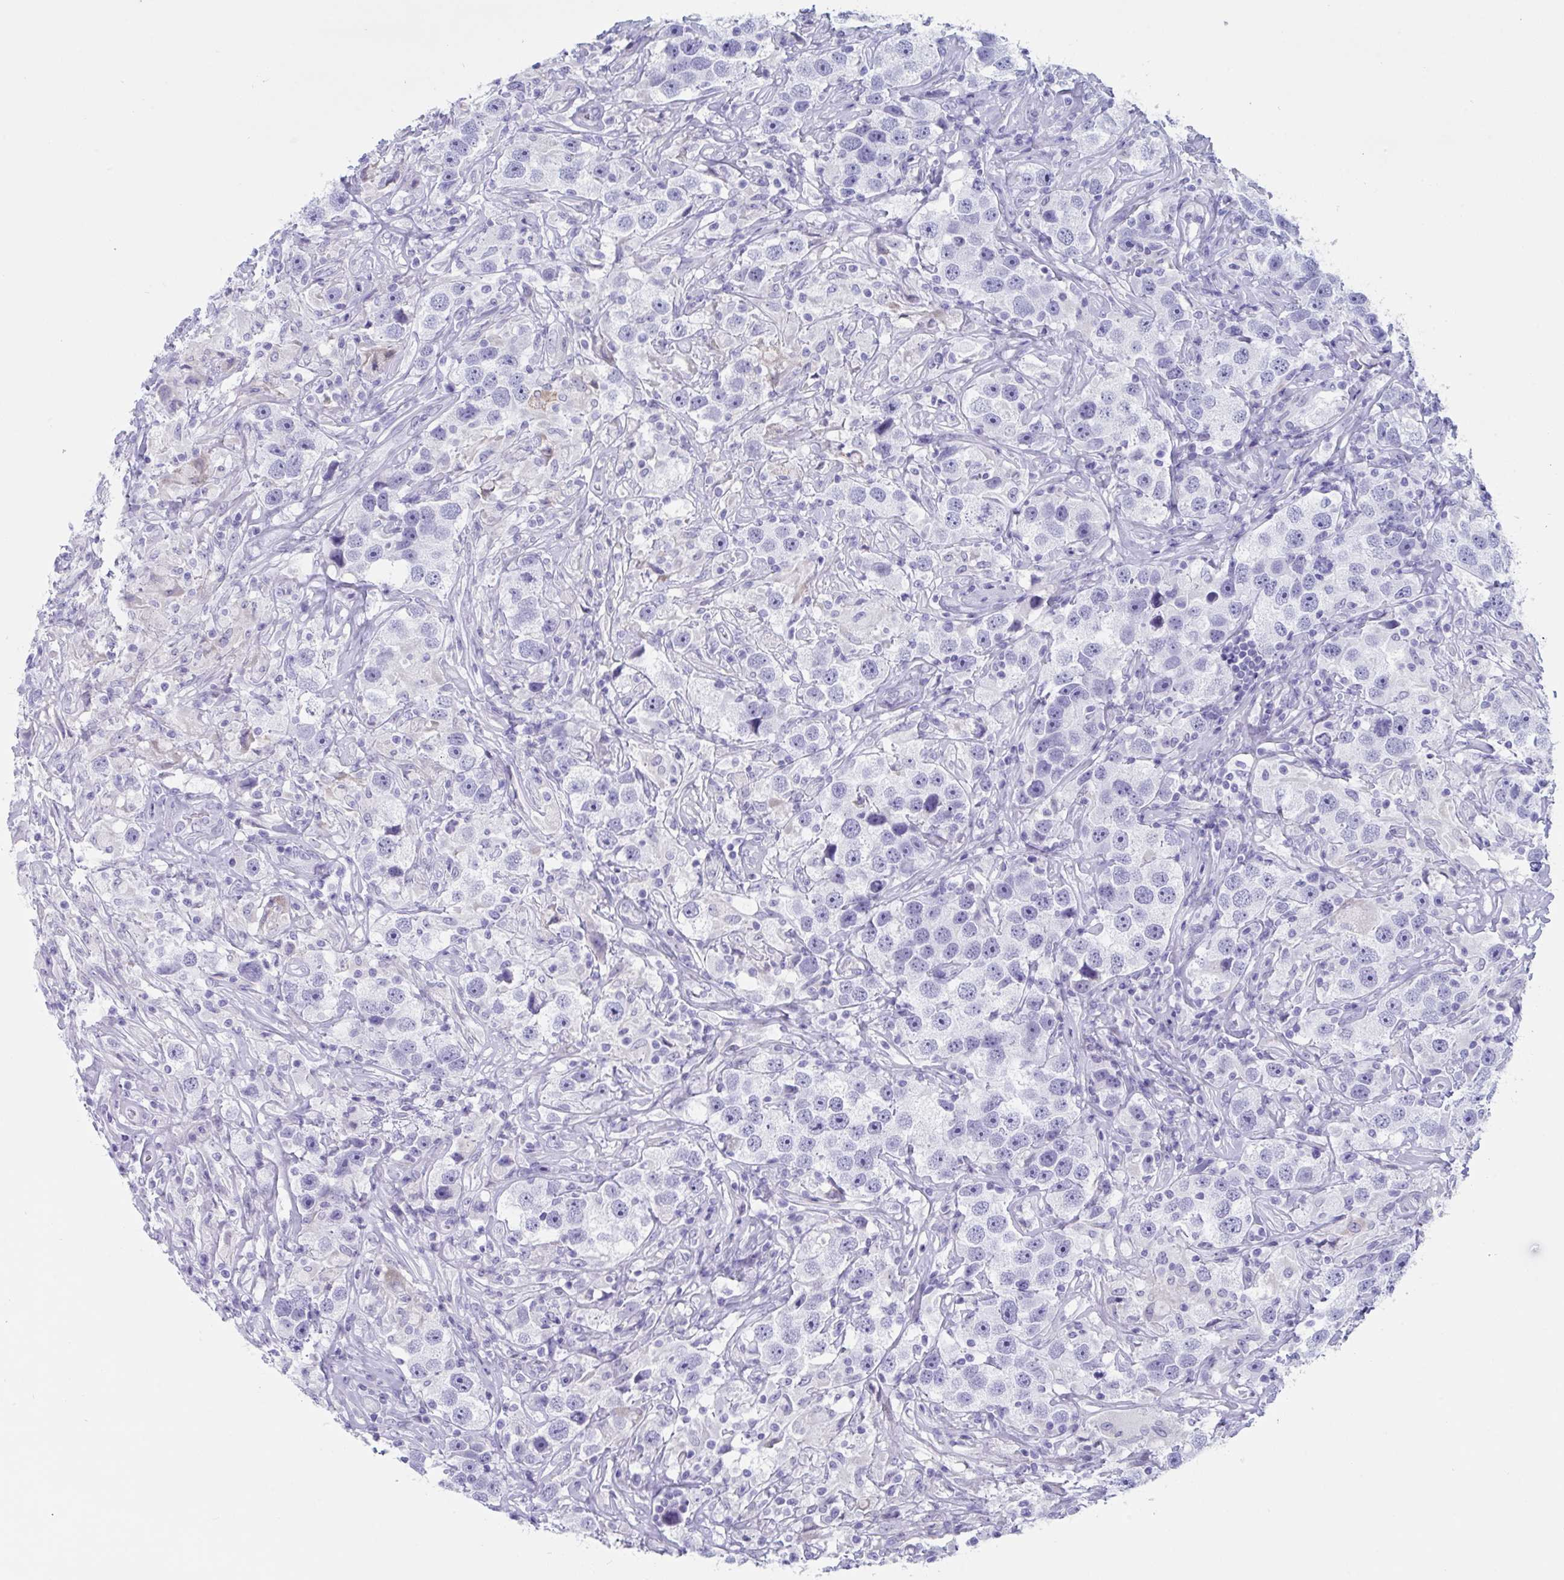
{"staining": {"intensity": "negative", "quantity": "none", "location": "none"}, "tissue": "testis cancer", "cell_type": "Tumor cells", "image_type": "cancer", "snomed": [{"axis": "morphology", "description": "Seminoma, NOS"}, {"axis": "topography", "description": "Testis"}], "caption": "Immunohistochemistry micrograph of neoplastic tissue: testis cancer (seminoma) stained with DAB demonstrates no significant protein expression in tumor cells. (DAB (3,3'-diaminobenzidine) immunohistochemistry visualized using brightfield microscopy, high magnification).", "gene": "CDX4", "patient": {"sex": "male", "age": 49}}